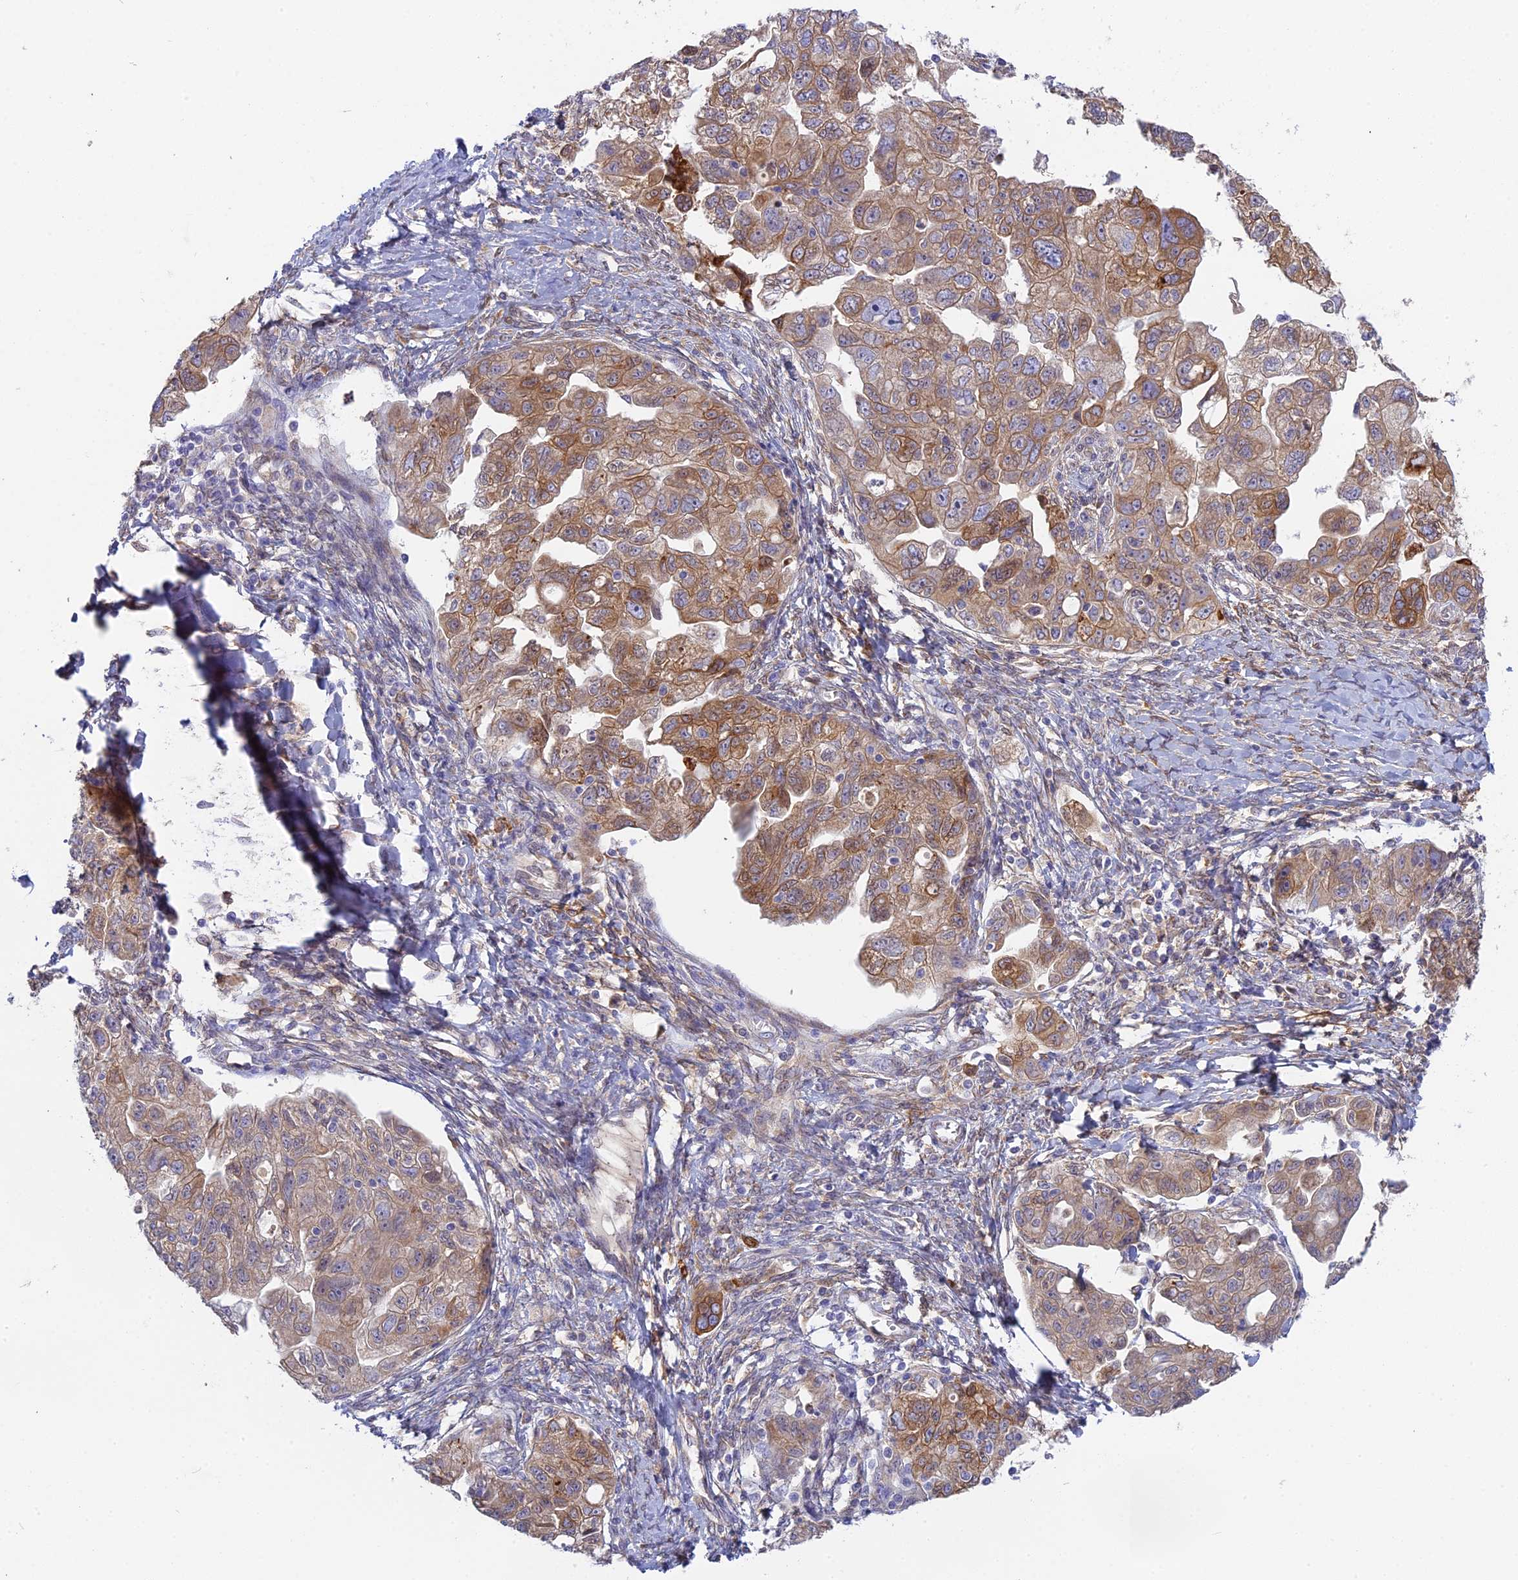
{"staining": {"intensity": "strong", "quantity": "25%-75%", "location": "cytoplasmic/membranous"}, "tissue": "ovarian cancer", "cell_type": "Tumor cells", "image_type": "cancer", "snomed": [{"axis": "morphology", "description": "Carcinoma, NOS"}, {"axis": "morphology", "description": "Cystadenocarcinoma, serous, NOS"}, {"axis": "topography", "description": "Ovary"}], "caption": "An image of human ovarian cancer stained for a protein demonstrates strong cytoplasmic/membranous brown staining in tumor cells.", "gene": "TLCD1", "patient": {"sex": "female", "age": 69}}